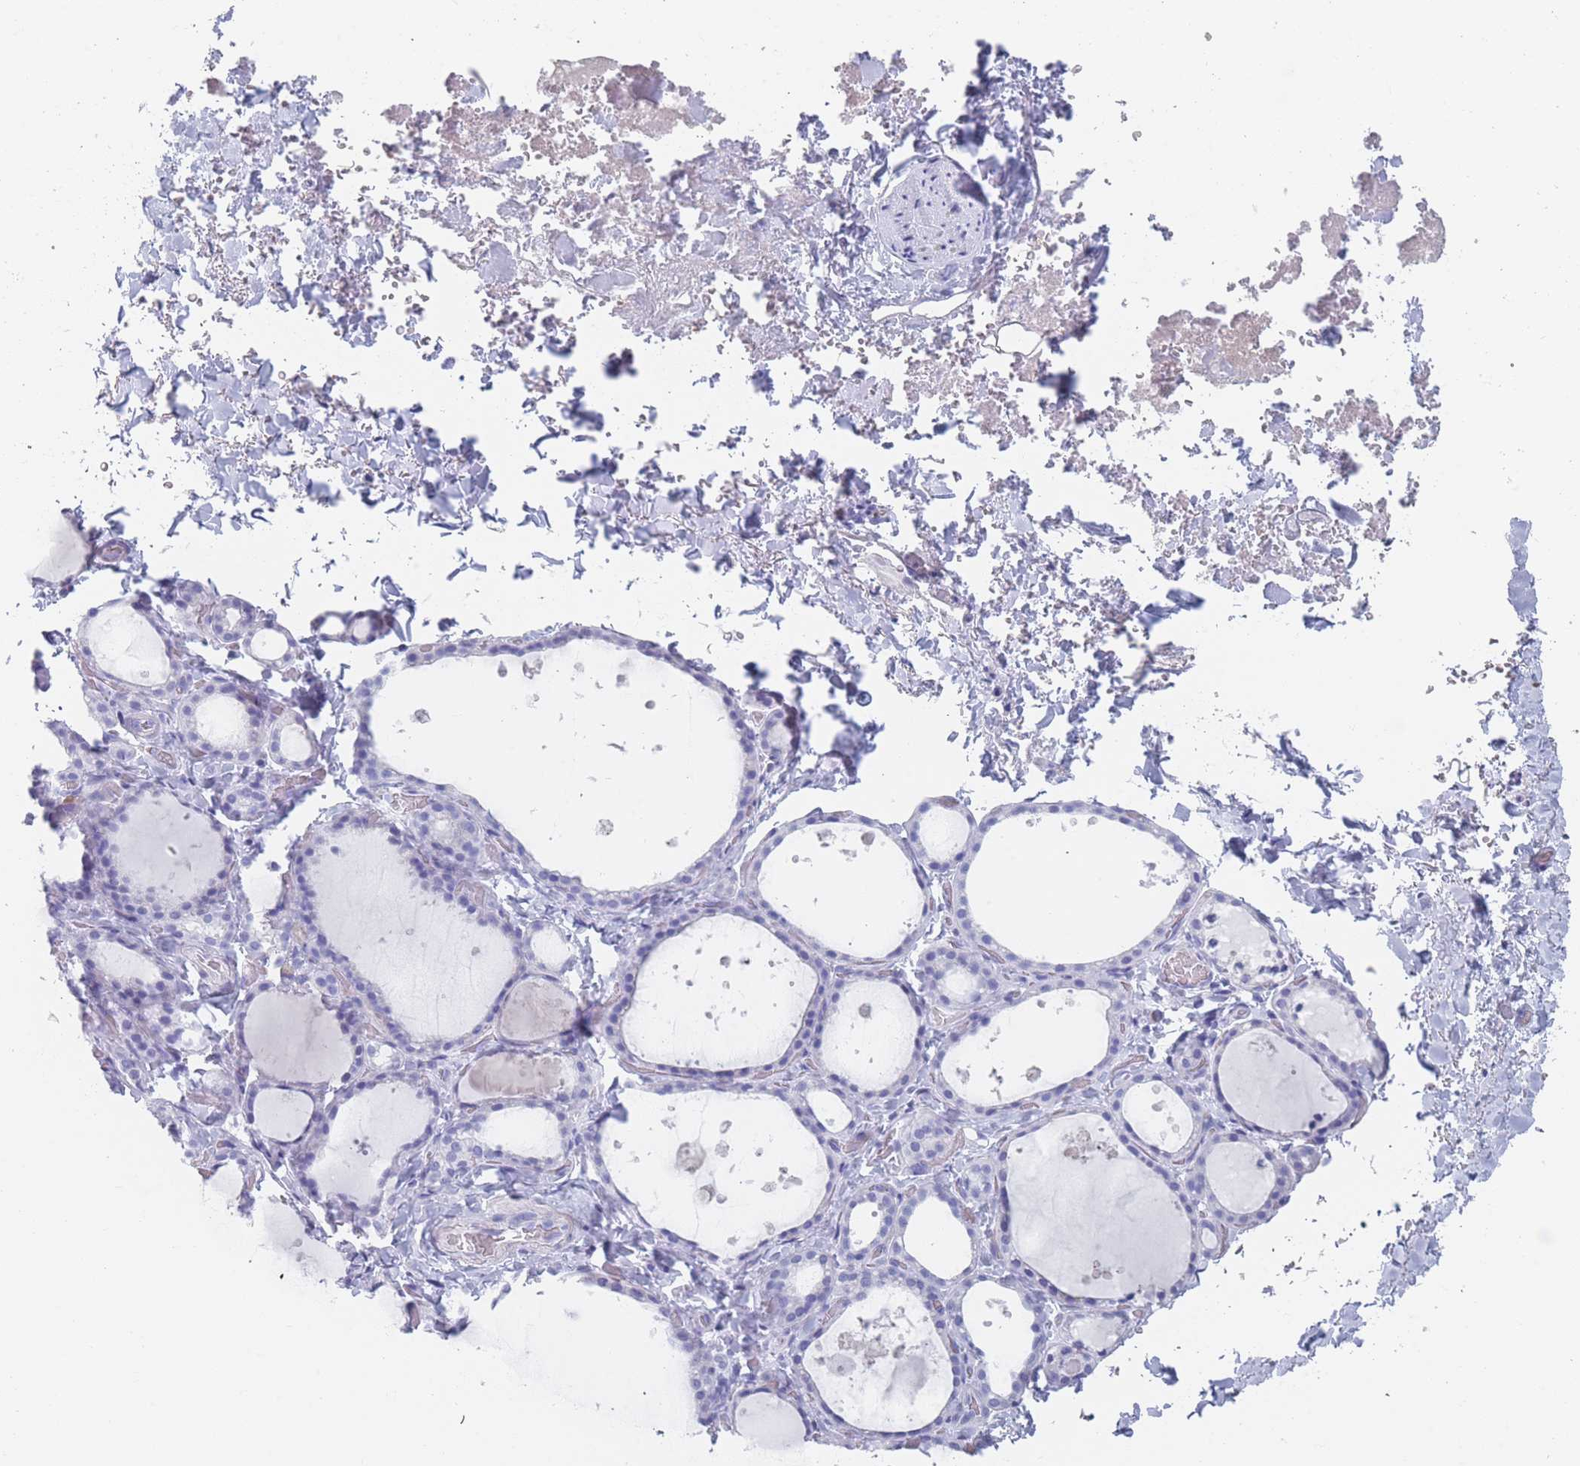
{"staining": {"intensity": "negative", "quantity": "none", "location": "none"}, "tissue": "thyroid gland", "cell_type": "Glandular cells", "image_type": "normal", "snomed": [{"axis": "morphology", "description": "Normal tissue, NOS"}, {"axis": "topography", "description": "Thyroid gland"}], "caption": "A histopathology image of thyroid gland stained for a protein demonstrates no brown staining in glandular cells. Nuclei are stained in blue.", "gene": "OR5D16", "patient": {"sex": "female", "age": 44}}